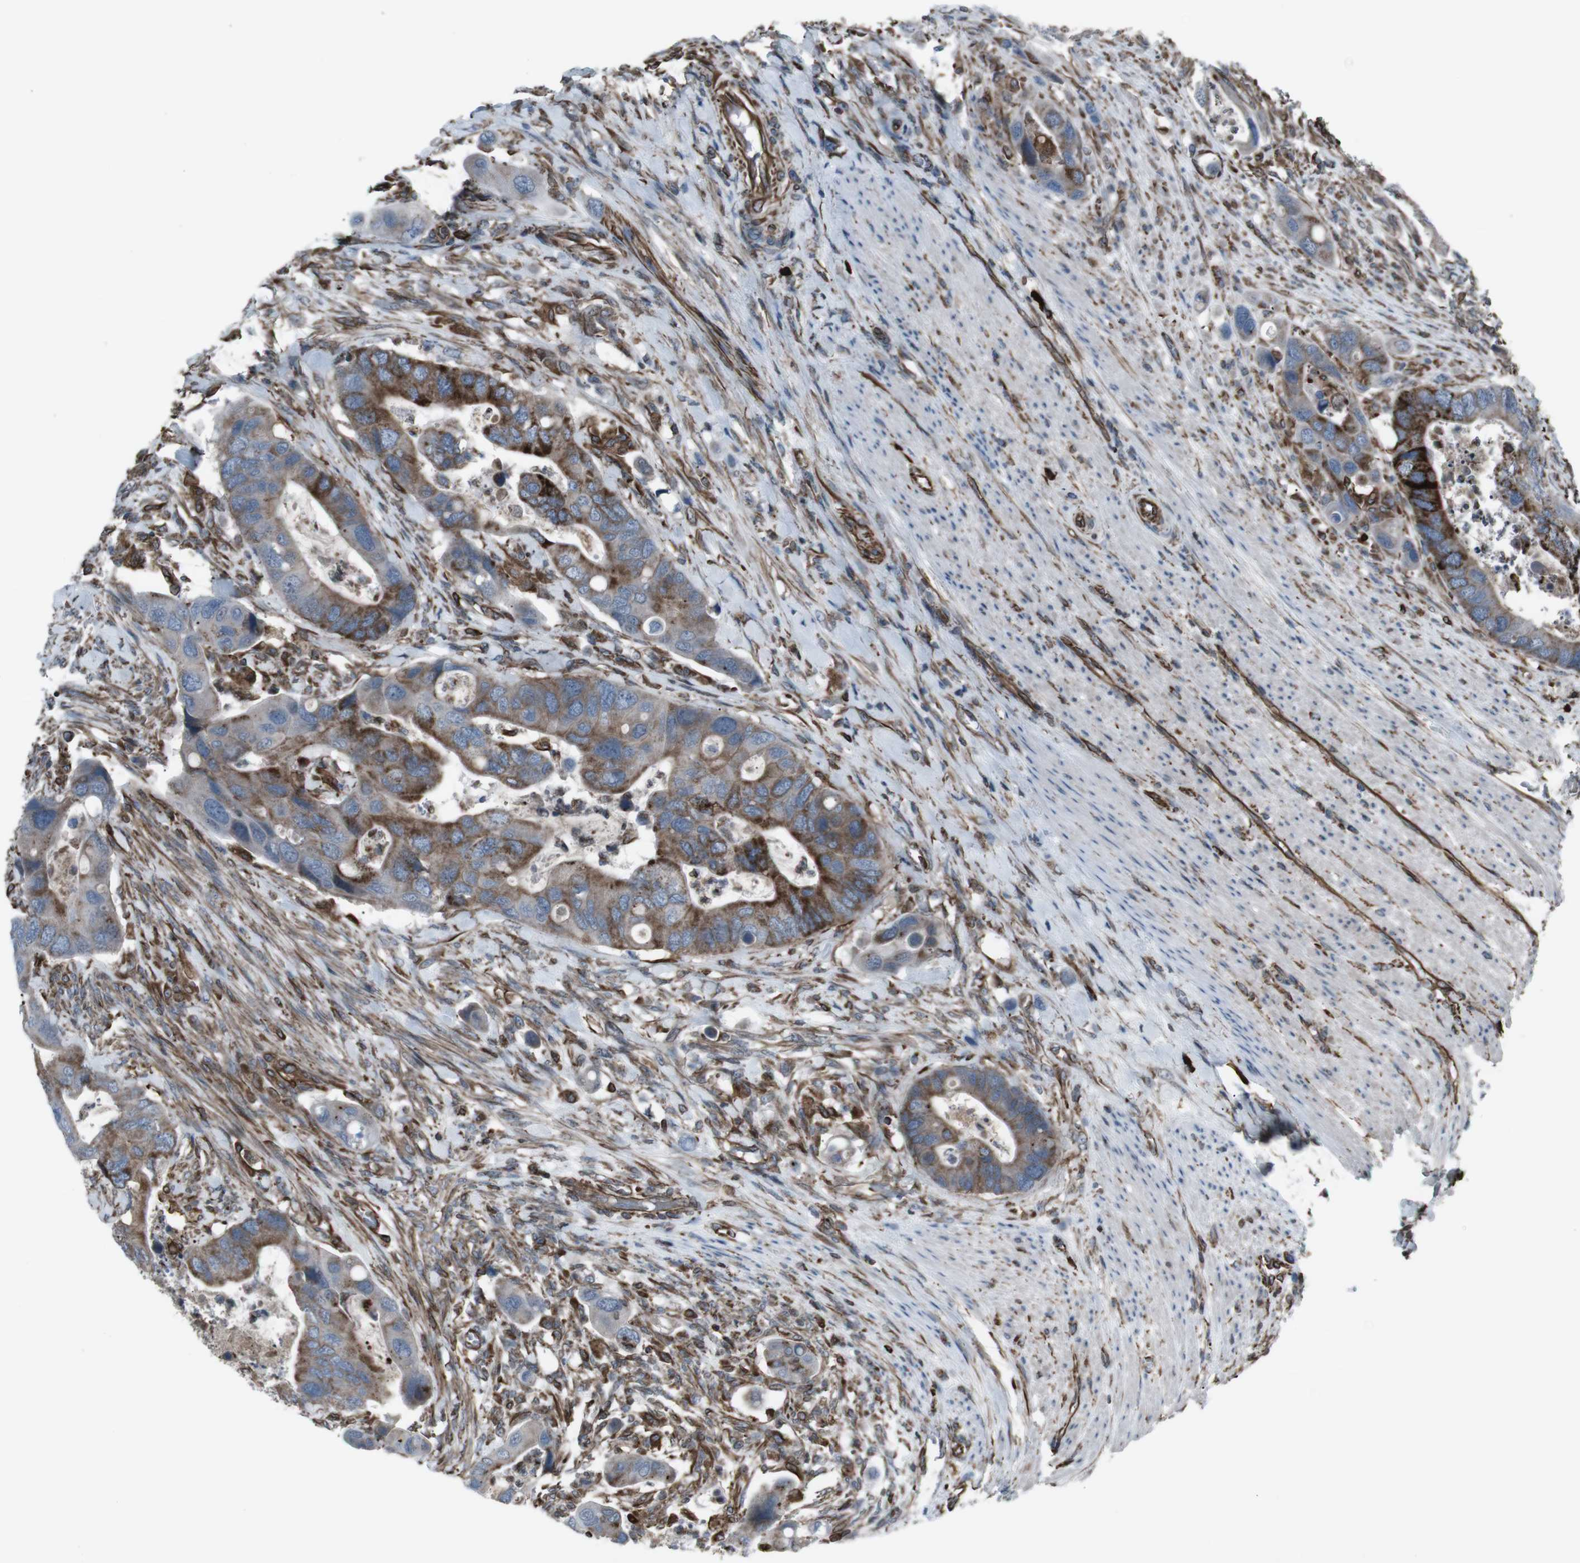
{"staining": {"intensity": "strong", "quantity": ">75%", "location": "cytoplasmic/membranous"}, "tissue": "colorectal cancer", "cell_type": "Tumor cells", "image_type": "cancer", "snomed": [{"axis": "morphology", "description": "Adenocarcinoma, NOS"}, {"axis": "topography", "description": "Rectum"}], "caption": "Immunohistochemical staining of colorectal cancer (adenocarcinoma) reveals strong cytoplasmic/membranous protein positivity in approximately >75% of tumor cells.", "gene": "TMEM141", "patient": {"sex": "female", "age": 57}}